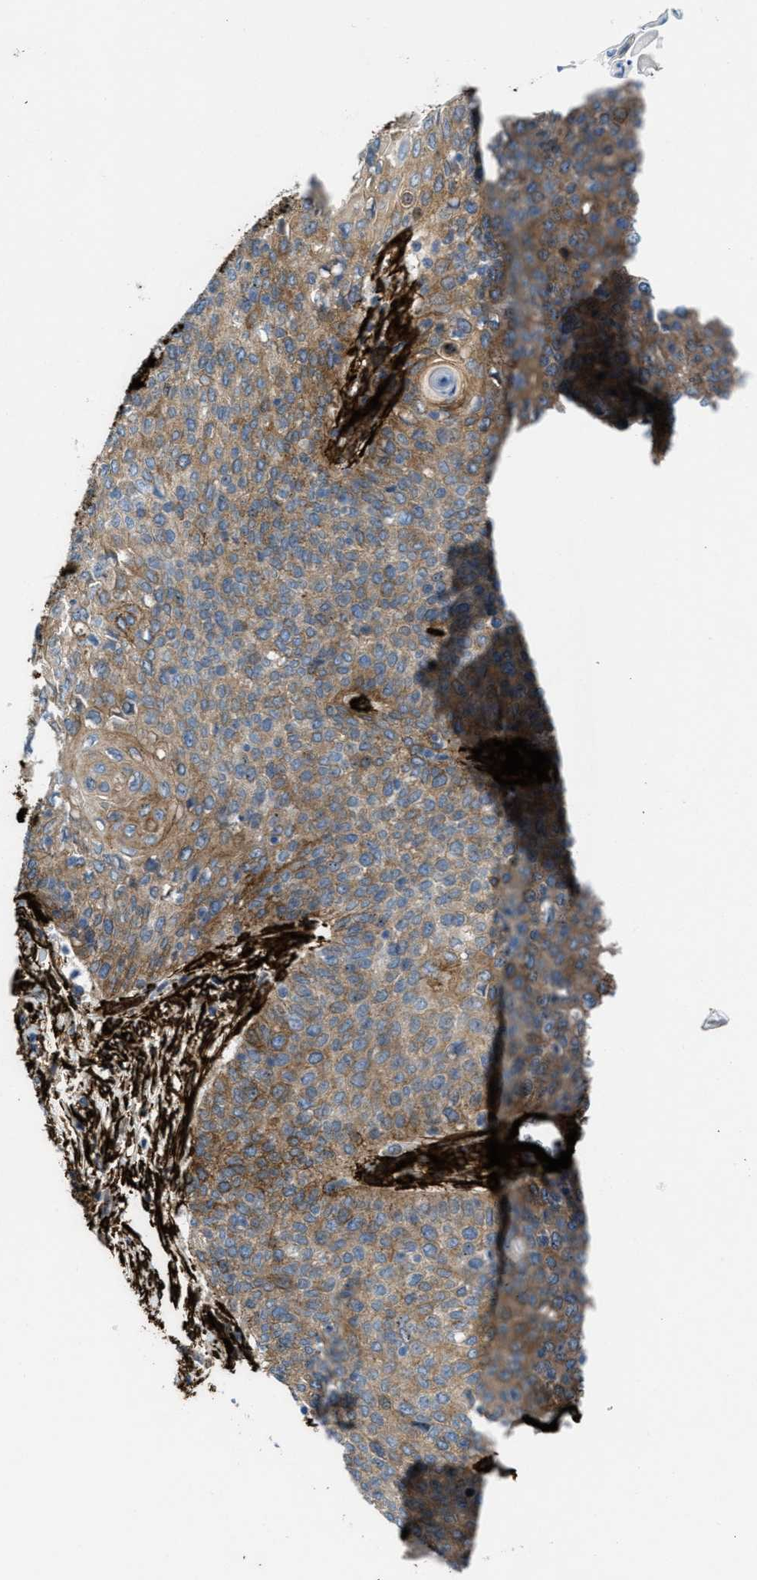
{"staining": {"intensity": "moderate", "quantity": ">75%", "location": "cytoplasmic/membranous"}, "tissue": "cervical cancer", "cell_type": "Tumor cells", "image_type": "cancer", "snomed": [{"axis": "morphology", "description": "Squamous cell carcinoma, NOS"}, {"axis": "topography", "description": "Cervix"}], "caption": "A brown stain shows moderate cytoplasmic/membranous positivity of a protein in human cervical cancer (squamous cell carcinoma) tumor cells.", "gene": "CALD1", "patient": {"sex": "female", "age": 39}}